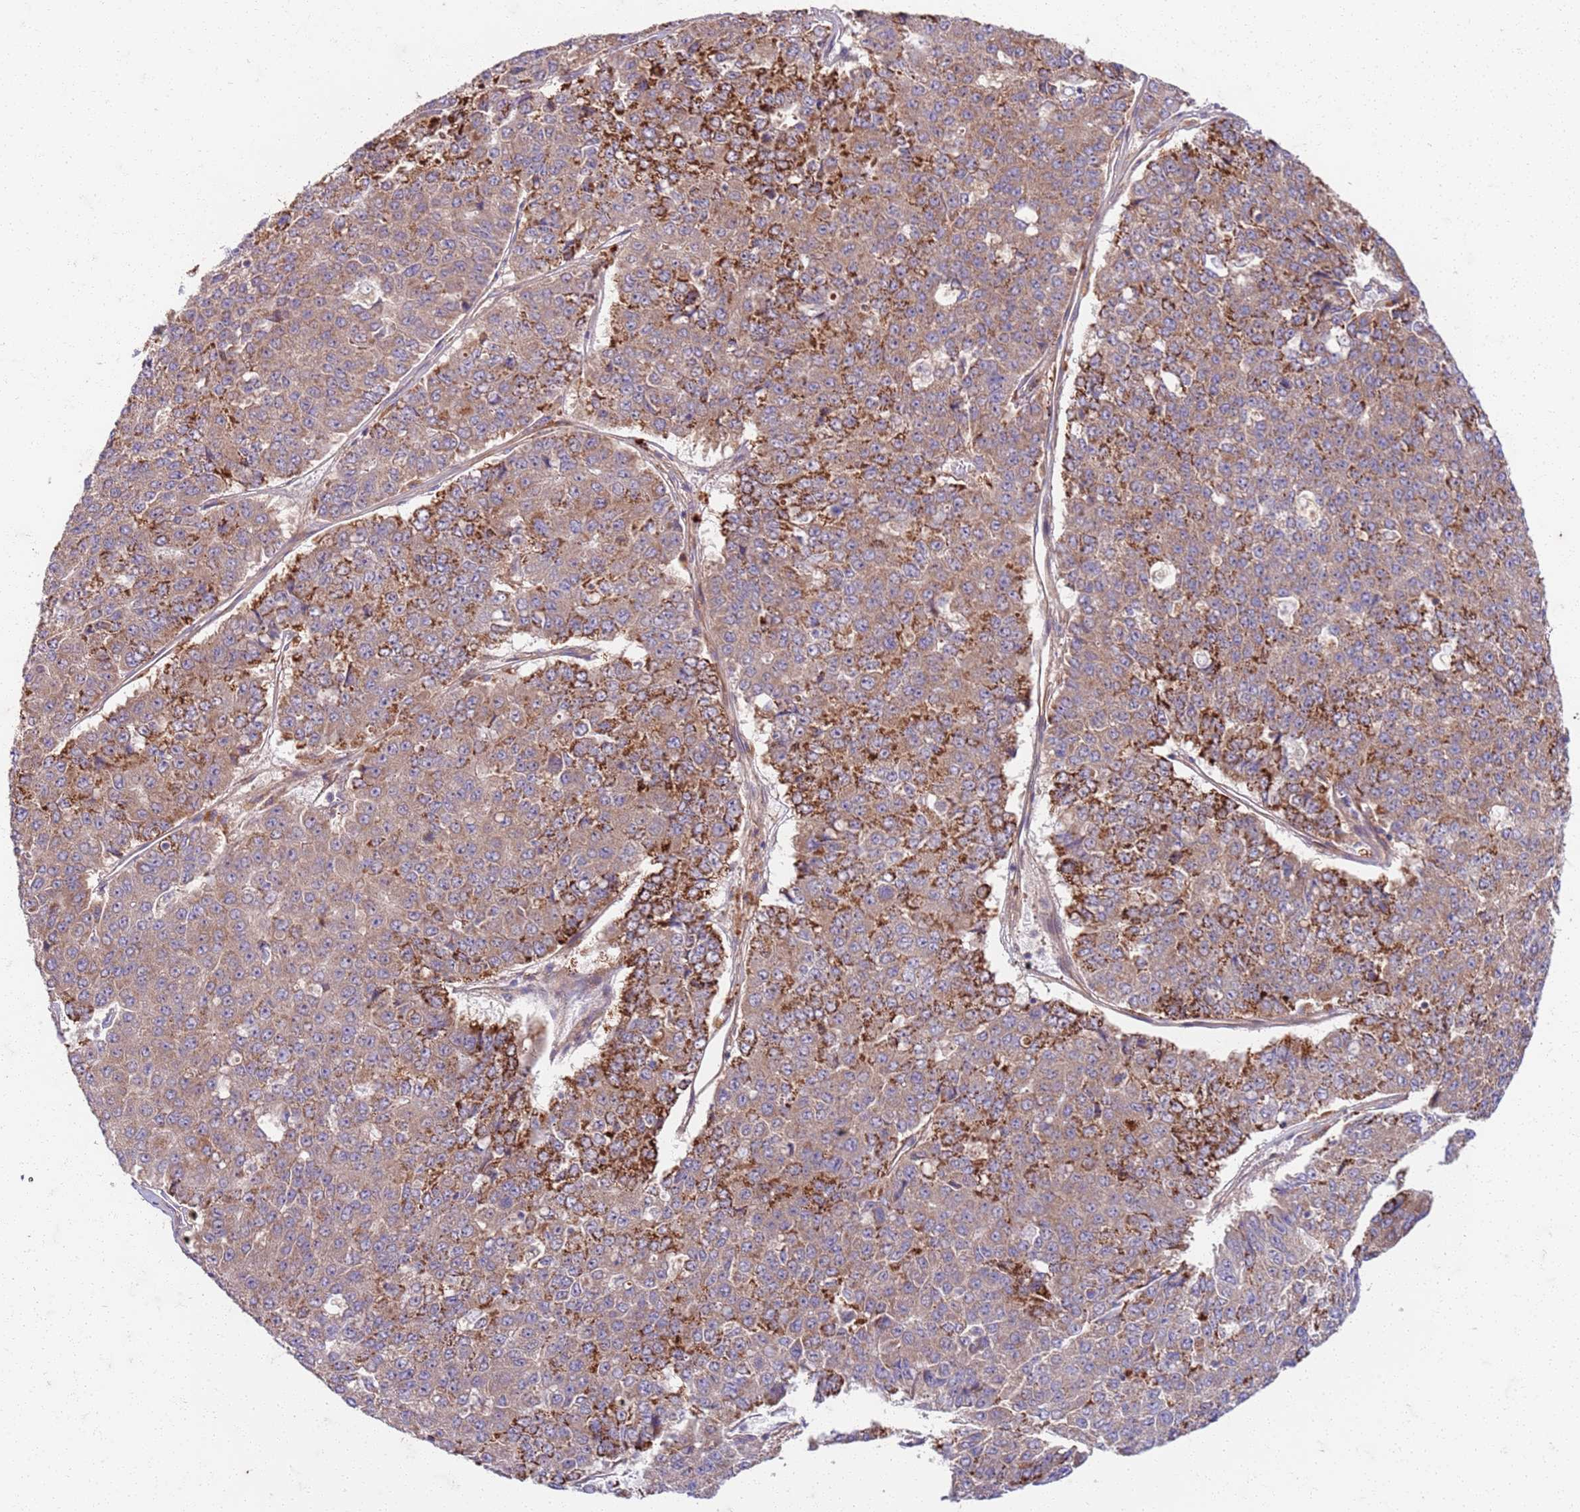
{"staining": {"intensity": "weak", "quantity": ">75%", "location": "cytoplasmic/membranous"}, "tissue": "pancreatic cancer", "cell_type": "Tumor cells", "image_type": "cancer", "snomed": [{"axis": "morphology", "description": "Adenocarcinoma, NOS"}, {"axis": "topography", "description": "Pancreas"}], "caption": "Pancreatic adenocarcinoma stained with a brown dye reveals weak cytoplasmic/membranous positive positivity in approximately >75% of tumor cells.", "gene": "OSBP", "patient": {"sex": "male", "age": 50}}